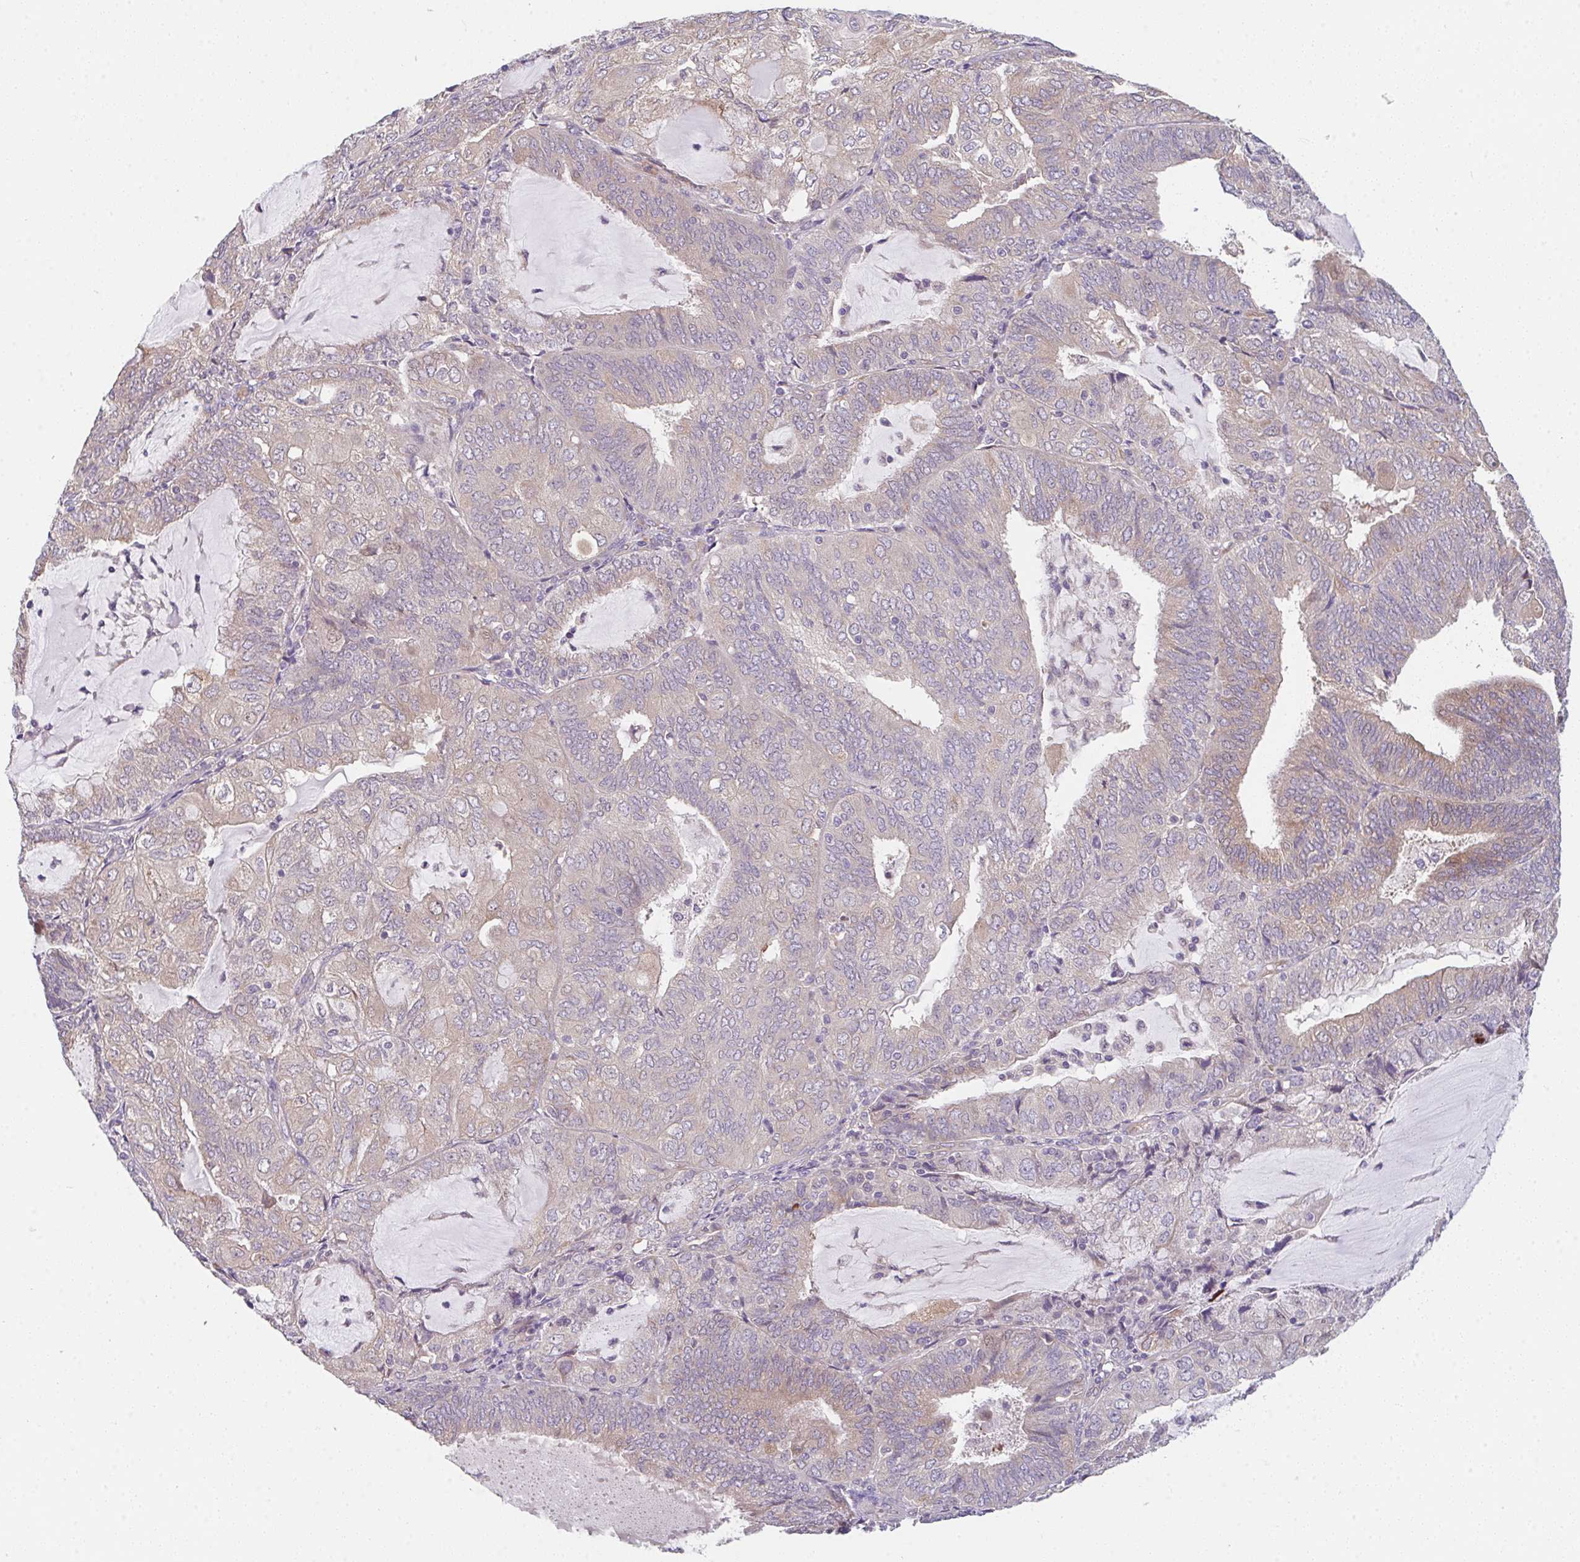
{"staining": {"intensity": "weak", "quantity": "<25%", "location": "cytoplasmic/membranous"}, "tissue": "endometrial cancer", "cell_type": "Tumor cells", "image_type": "cancer", "snomed": [{"axis": "morphology", "description": "Adenocarcinoma, NOS"}, {"axis": "topography", "description": "Endometrium"}], "caption": "Image shows no protein staining in tumor cells of endometrial cancer (adenocarcinoma) tissue. The staining is performed using DAB (3,3'-diaminobenzidine) brown chromogen with nuclei counter-stained in using hematoxylin.", "gene": "TSPAN31", "patient": {"sex": "female", "age": 81}}